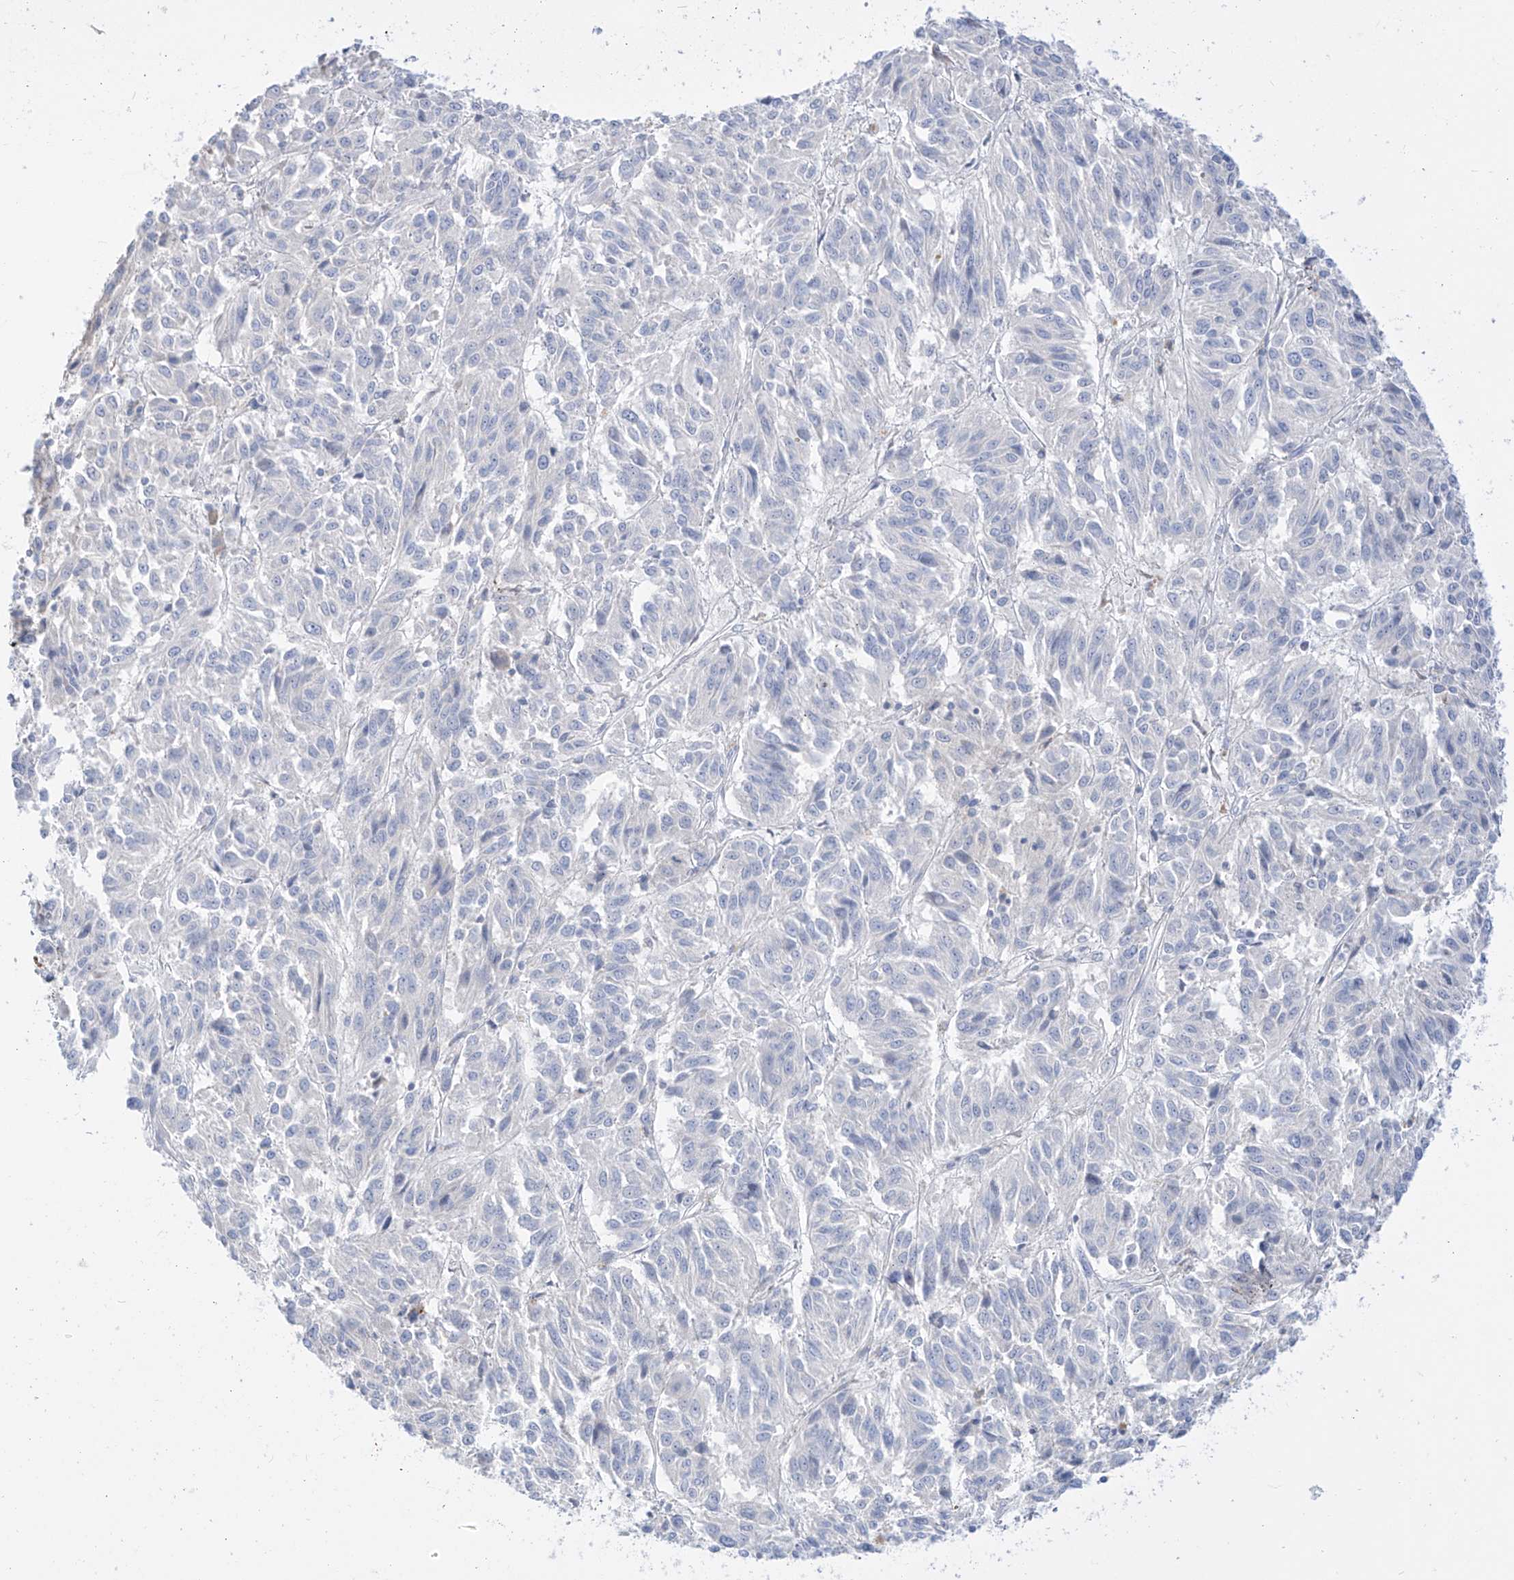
{"staining": {"intensity": "negative", "quantity": "none", "location": "none"}, "tissue": "melanoma", "cell_type": "Tumor cells", "image_type": "cancer", "snomed": [{"axis": "morphology", "description": "Malignant melanoma, Metastatic site"}, {"axis": "topography", "description": "Lung"}], "caption": "Immunohistochemistry of human melanoma reveals no positivity in tumor cells. (Brightfield microscopy of DAB (3,3'-diaminobenzidine) immunohistochemistry (IHC) at high magnification).", "gene": "SYTL3", "patient": {"sex": "male", "age": 64}}